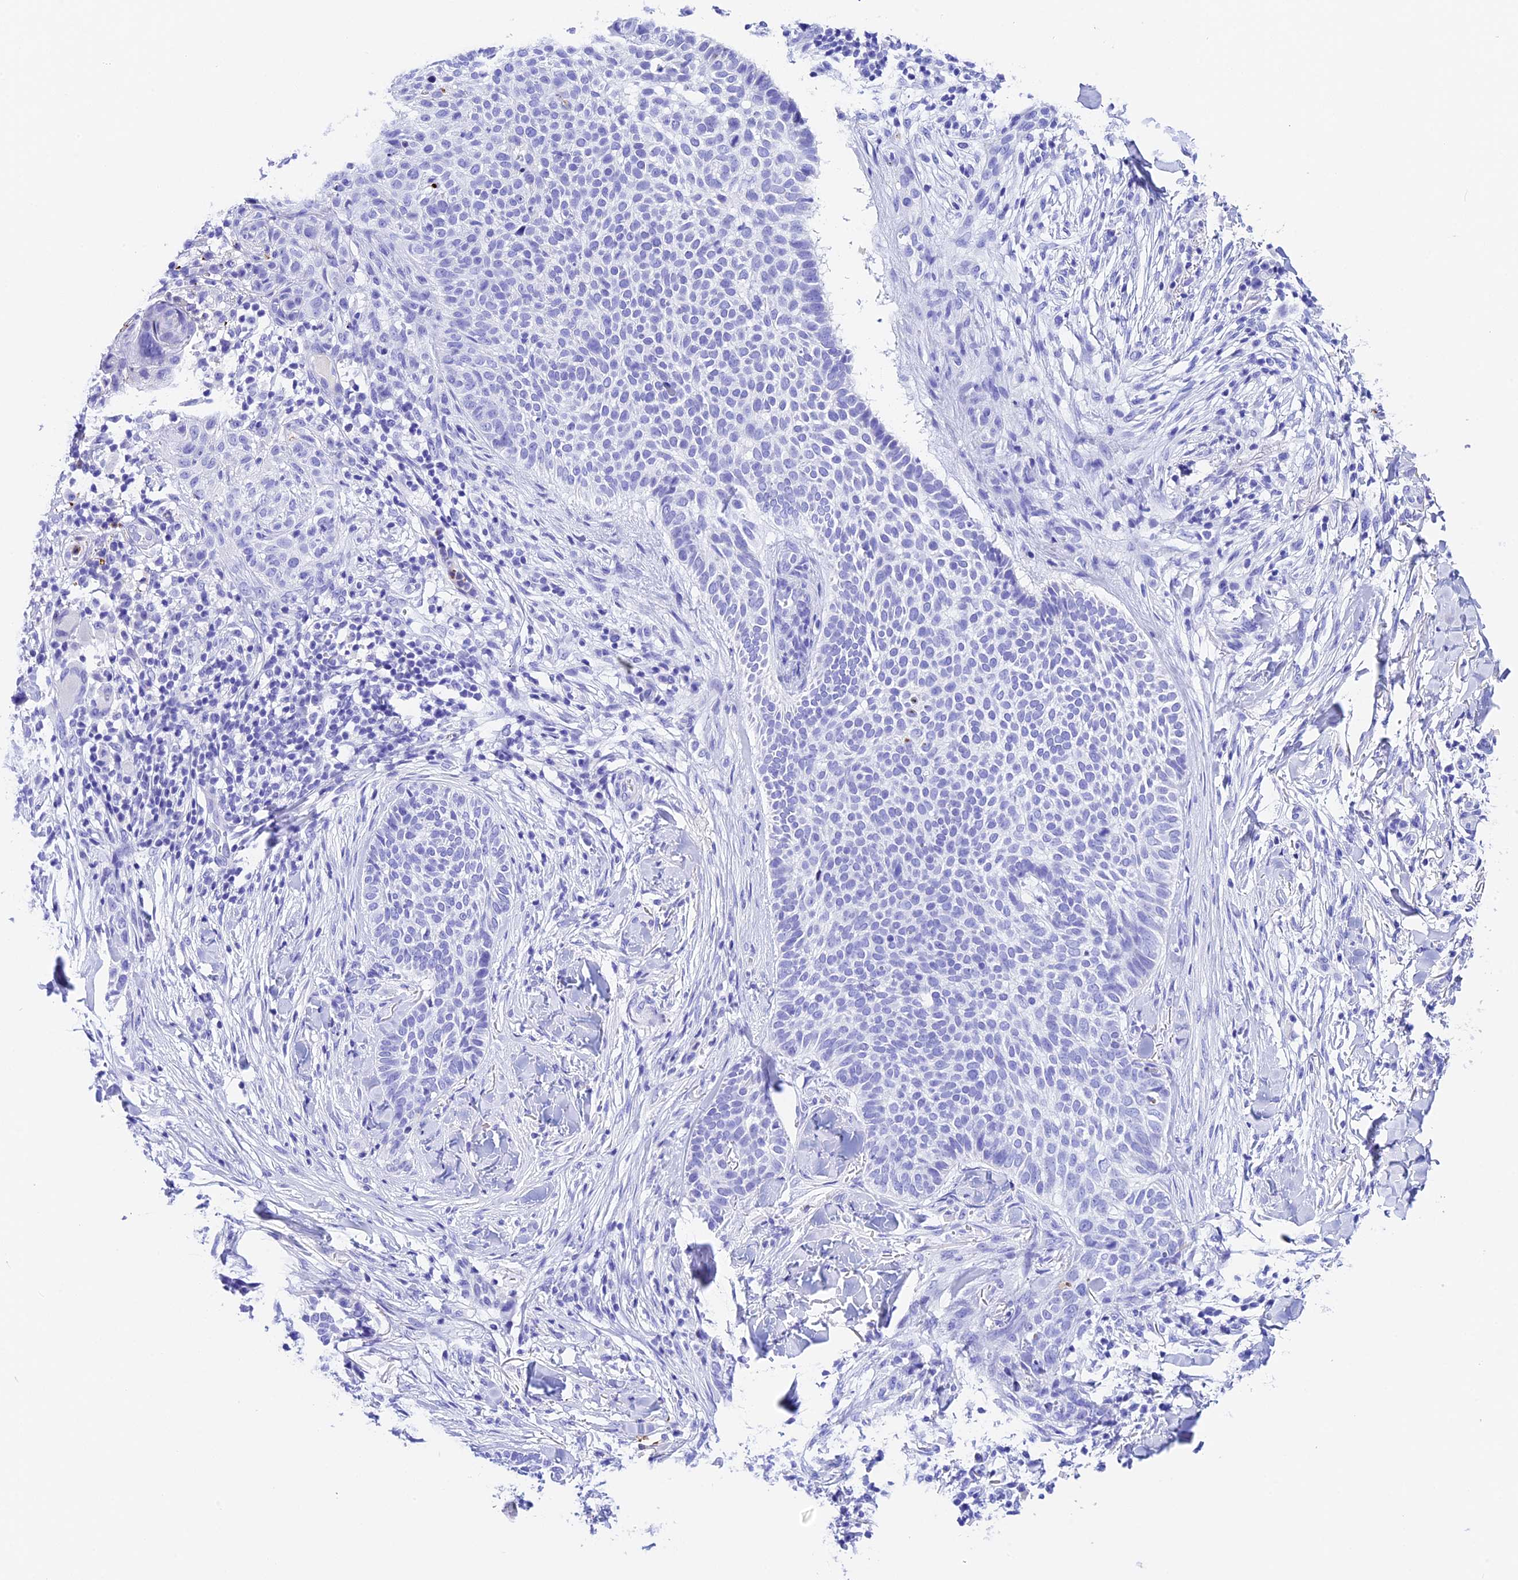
{"staining": {"intensity": "negative", "quantity": "none", "location": "none"}, "tissue": "skin cancer", "cell_type": "Tumor cells", "image_type": "cancer", "snomed": [{"axis": "morphology", "description": "Normal tissue, NOS"}, {"axis": "morphology", "description": "Basal cell carcinoma"}, {"axis": "topography", "description": "Skin"}], "caption": "High power microscopy micrograph of an immunohistochemistry (IHC) image of skin cancer (basal cell carcinoma), revealing no significant staining in tumor cells.", "gene": "PSG11", "patient": {"sex": "male", "age": 67}}